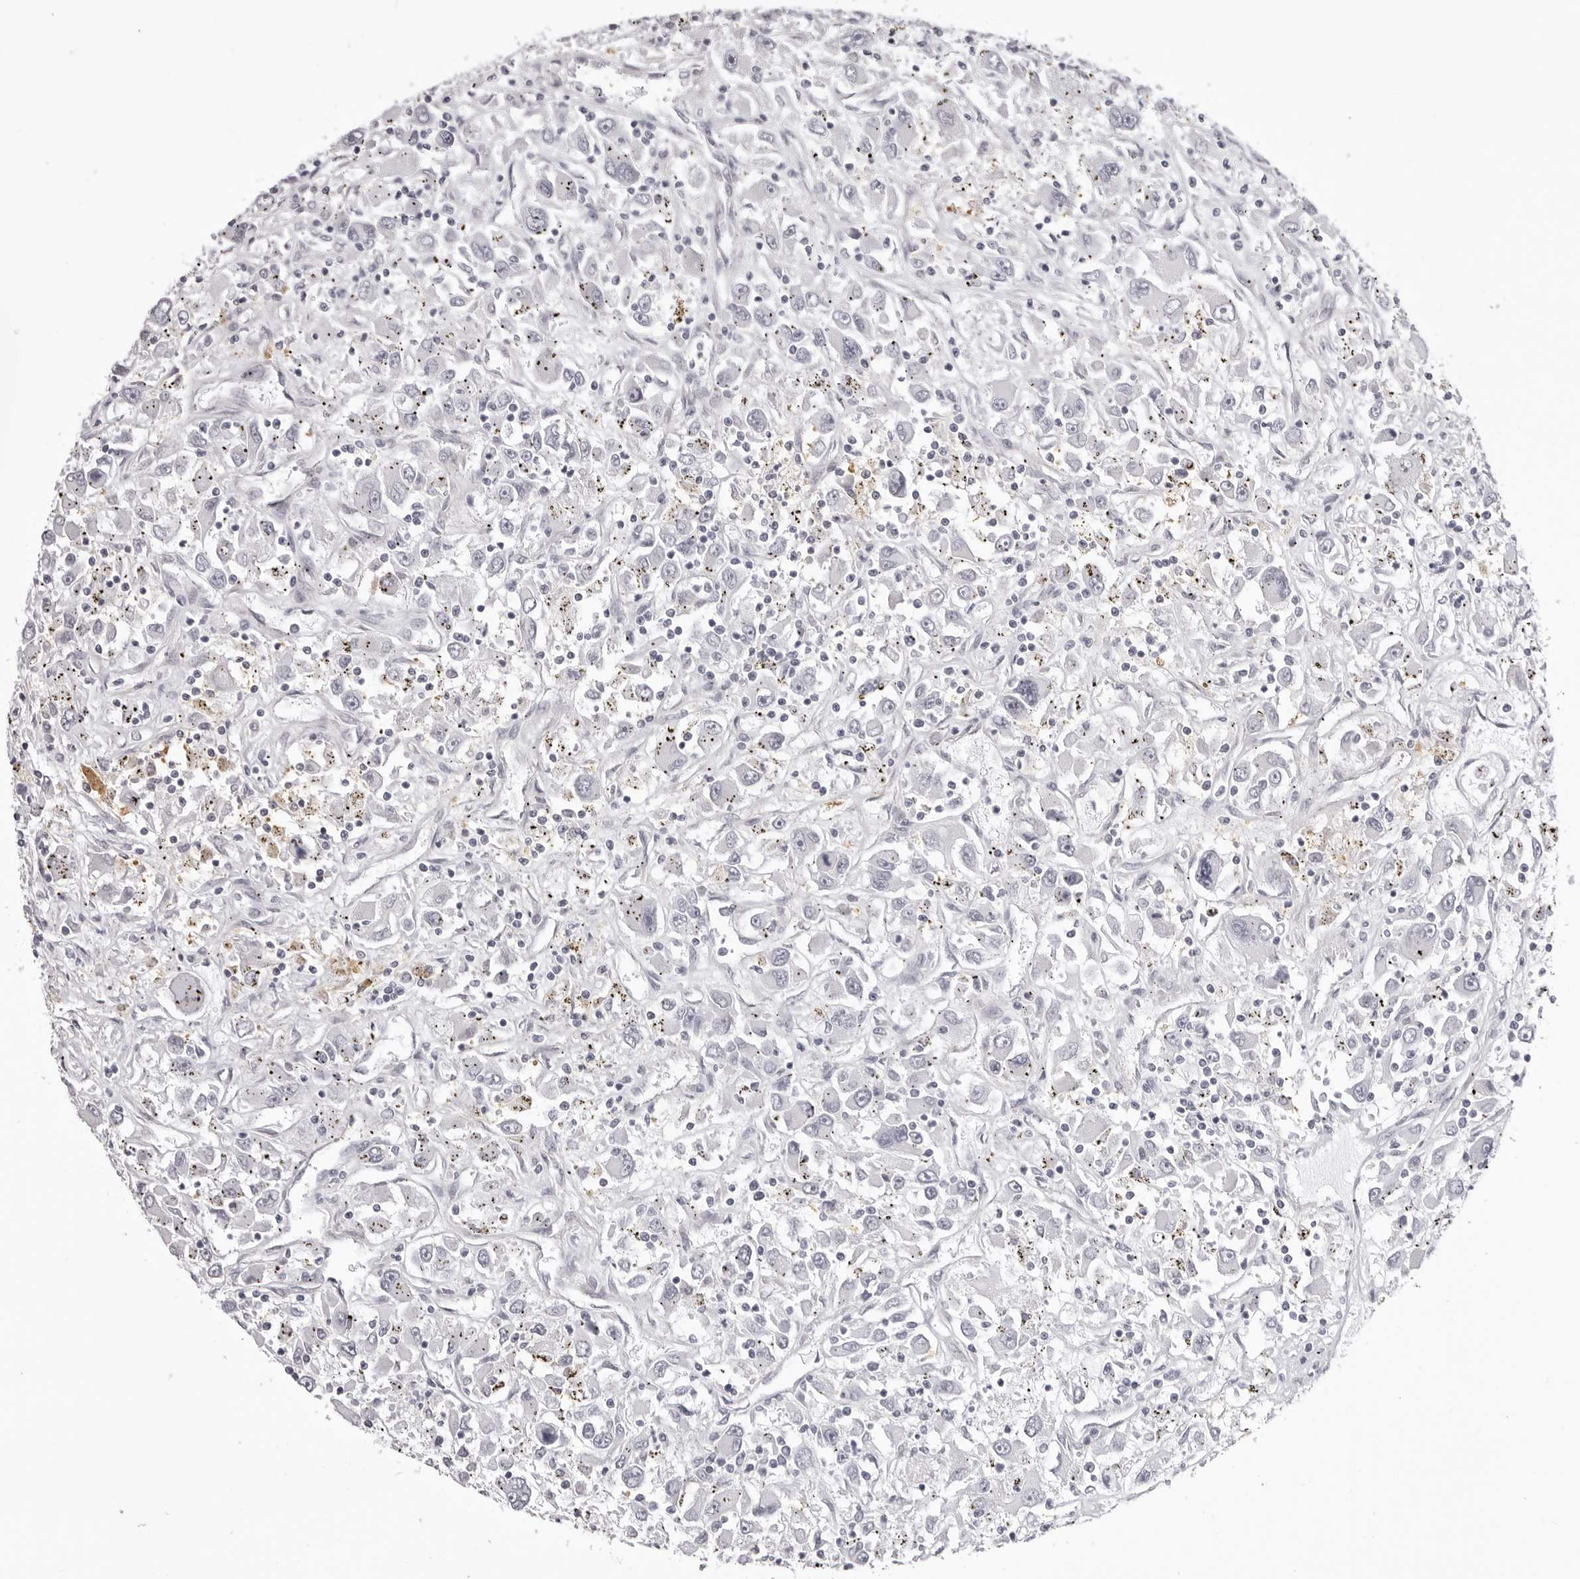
{"staining": {"intensity": "negative", "quantity": "none", "location": "none"}, "tissue": "renal cancer", "cell_type": "Tumor cells", "image_type": "cancer", "snomed": [{"axis": "morphology", "description": "Adenocarcinoma, NOS"}, {"axis": "topography", "description": "Kidney"}], "caption": "Micrograph shows no protein positivity in tumor cells of adenocarcinoma (renal) tissue.", "gene": "SUGCT", "patient": {"sex": "female", "age": 52}}